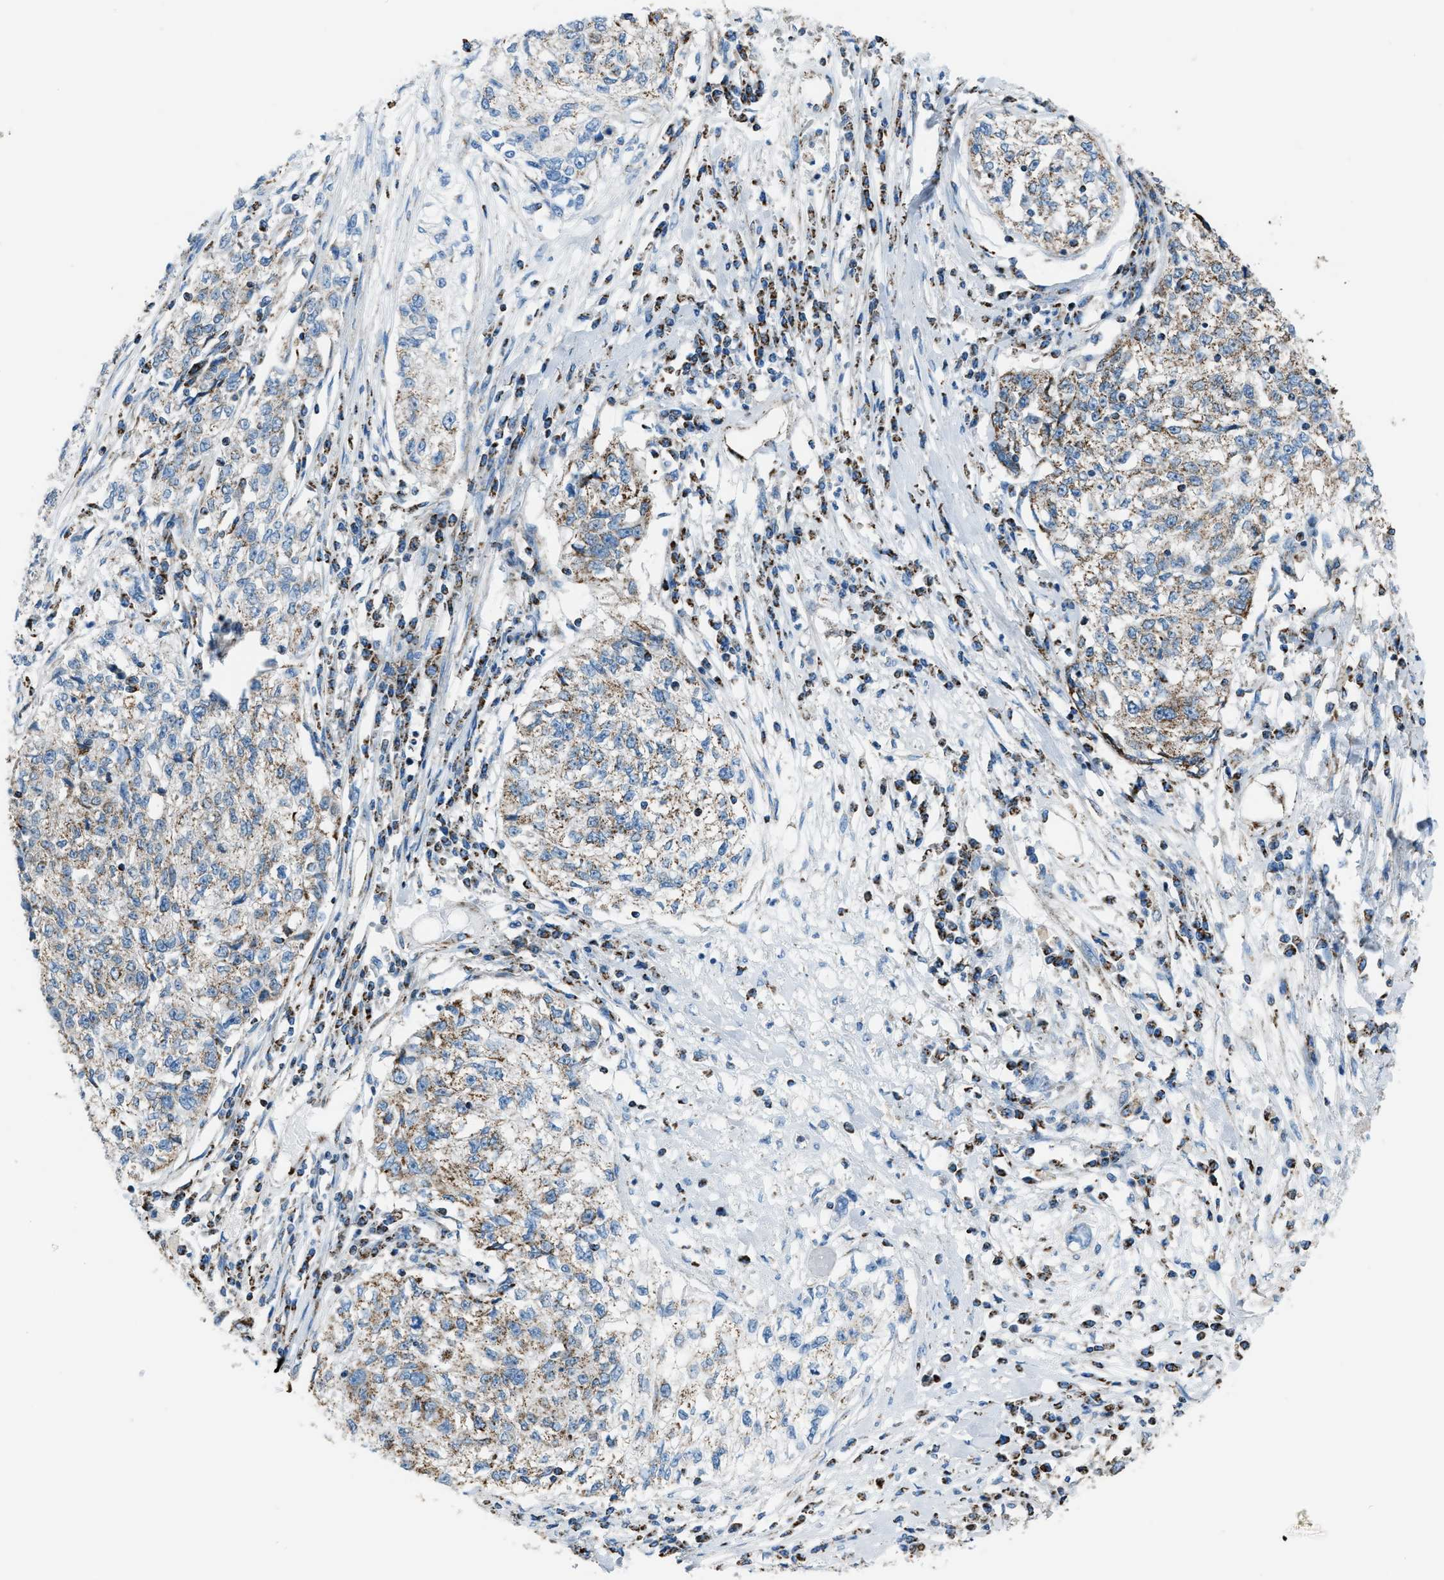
{"staining": {"intensity": "weak", "quantity": ">75%", "location": "cytoplasmic/membranous"}, "tissue": "cervical cancer", "cell_type": "Tumor cells", "image_type": "cancer", "snomed": [{"axis": "morphology", "description": "Squamous cell carcinoma, NOS"}, {"axis": "topography", "description": "Cervix"}], "caption": "High-magnification brightfield microscopy of cervical squamous cell carcinoma stained with DAB (3,3'-diaminobenzidine) (brown) and counterstained with hematoxylin (blue). tumor cells exhibit weak cytoplasmic/membranous expression is present in approximately>75% of cells.", "gene": "MDH2", "patient": {"sex": "female", "age": 57}}